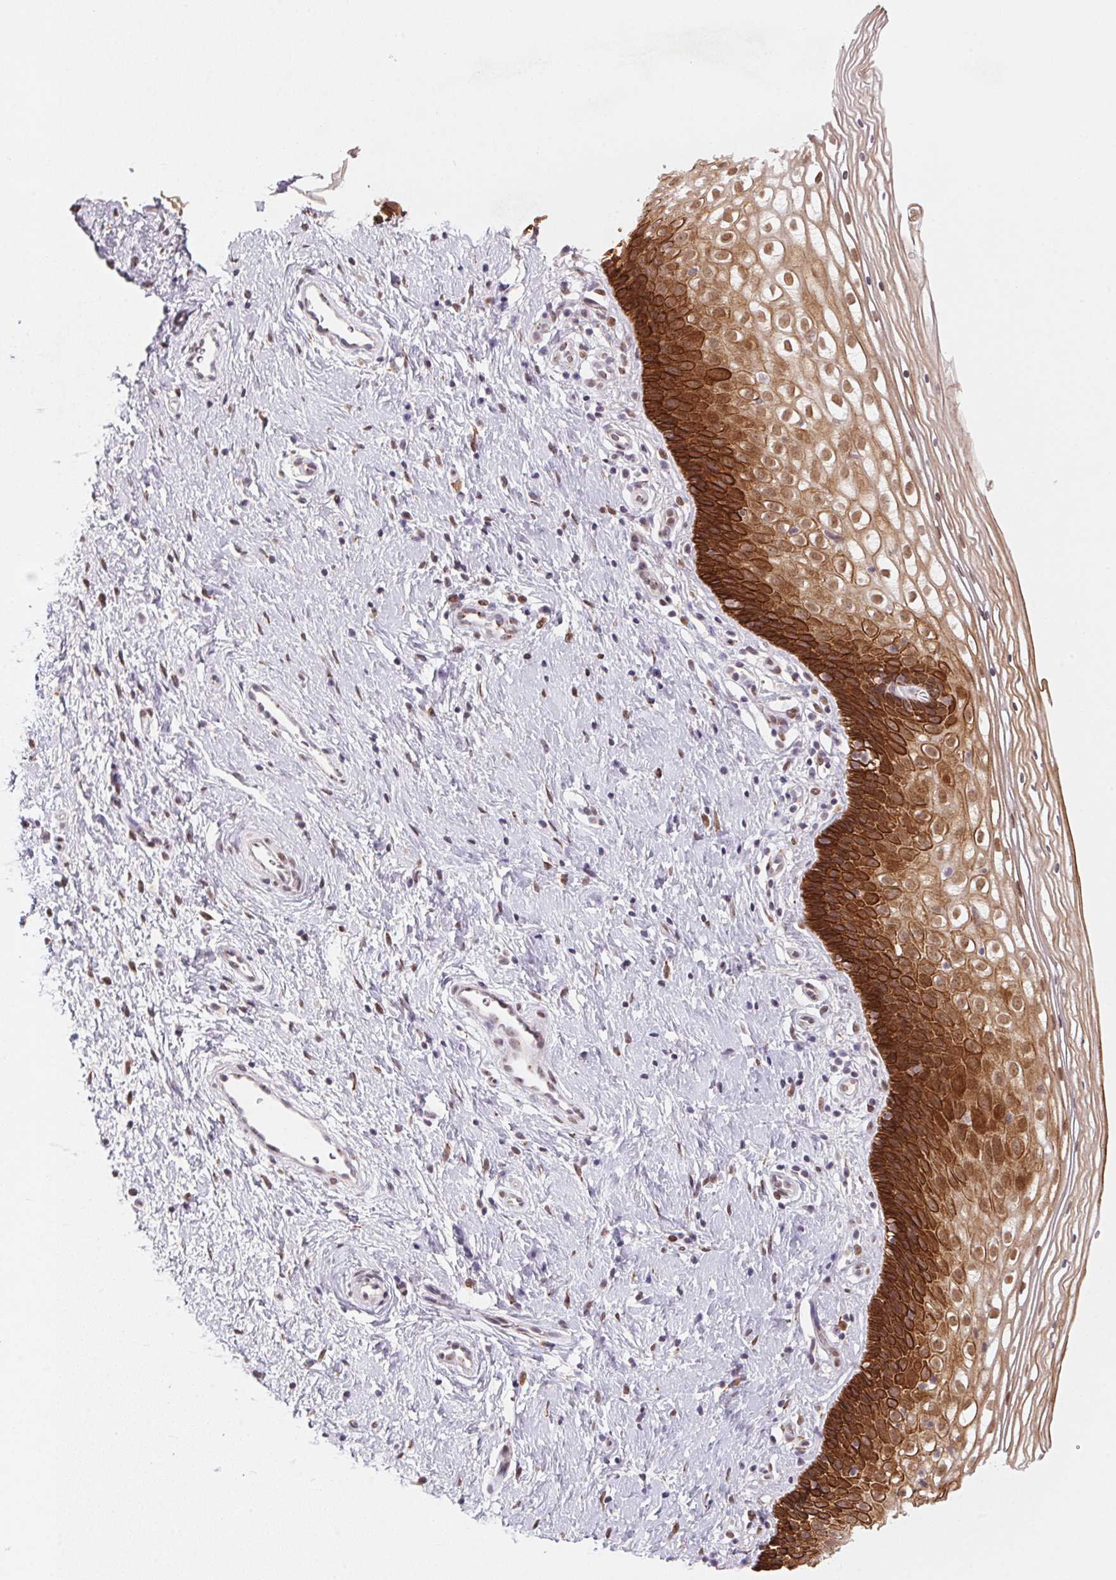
{"staining": {"intensity": "strong", "quantity": ">75%", "location": "cytoplasmic/membranous"}, "tissue": "cervix", "cell_type": "Glandular cells", "image_type": "normal", "snomed": [{"axis": "morphology", "description": "Normal tissue, NOS"}, {"axis": "topography", "description": "Cervix"}], "caption": "Human cervix stained with a brown dye exhibits strong cytoplasmic/membranous positive positivity in approximately >75% of glandular cells.", "gene": "RAB22A", "patient": {"sex": "female", "age": 34}}